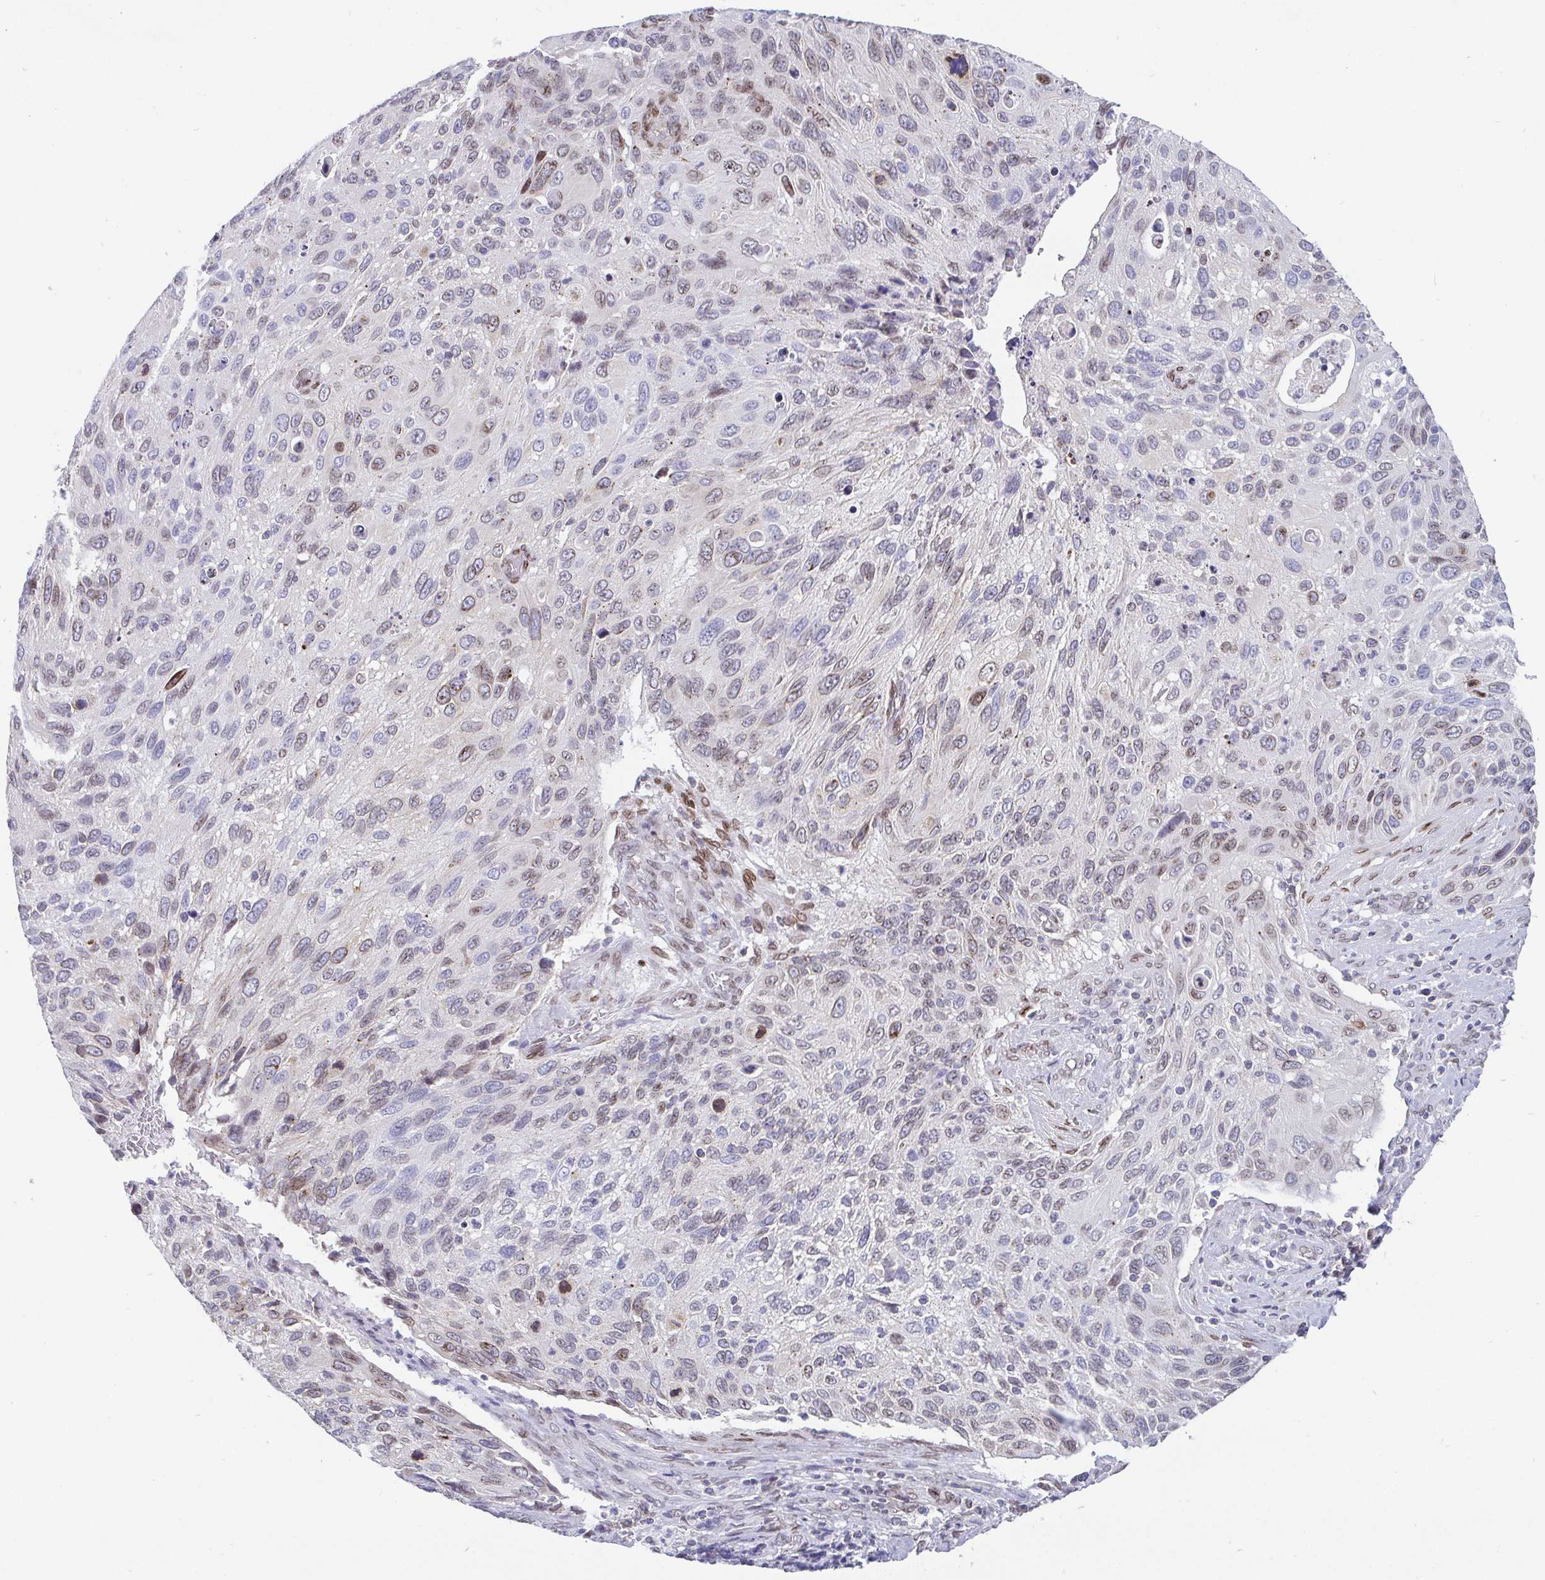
{"staining": {"intensity": "weak", "quantity": "<25%", "location": "cytoplasmic/membranous,nuclear"}, "tissue": "cervical cancer", "cell_type": "Tumor cells", "image_type": "cancer", "snomed": [{"axis": "morphology", "description": "Squamous cell carcinoma, NOS"}, {"axis": "topography", "description": "Cervix"}], "caption": "Human cervical squamous cell carcinoma stained for a protein using IHC exhibits no positivity in tumor cells.", "gene": "EMD", "patient": {"sex": "female", "age": 70}}